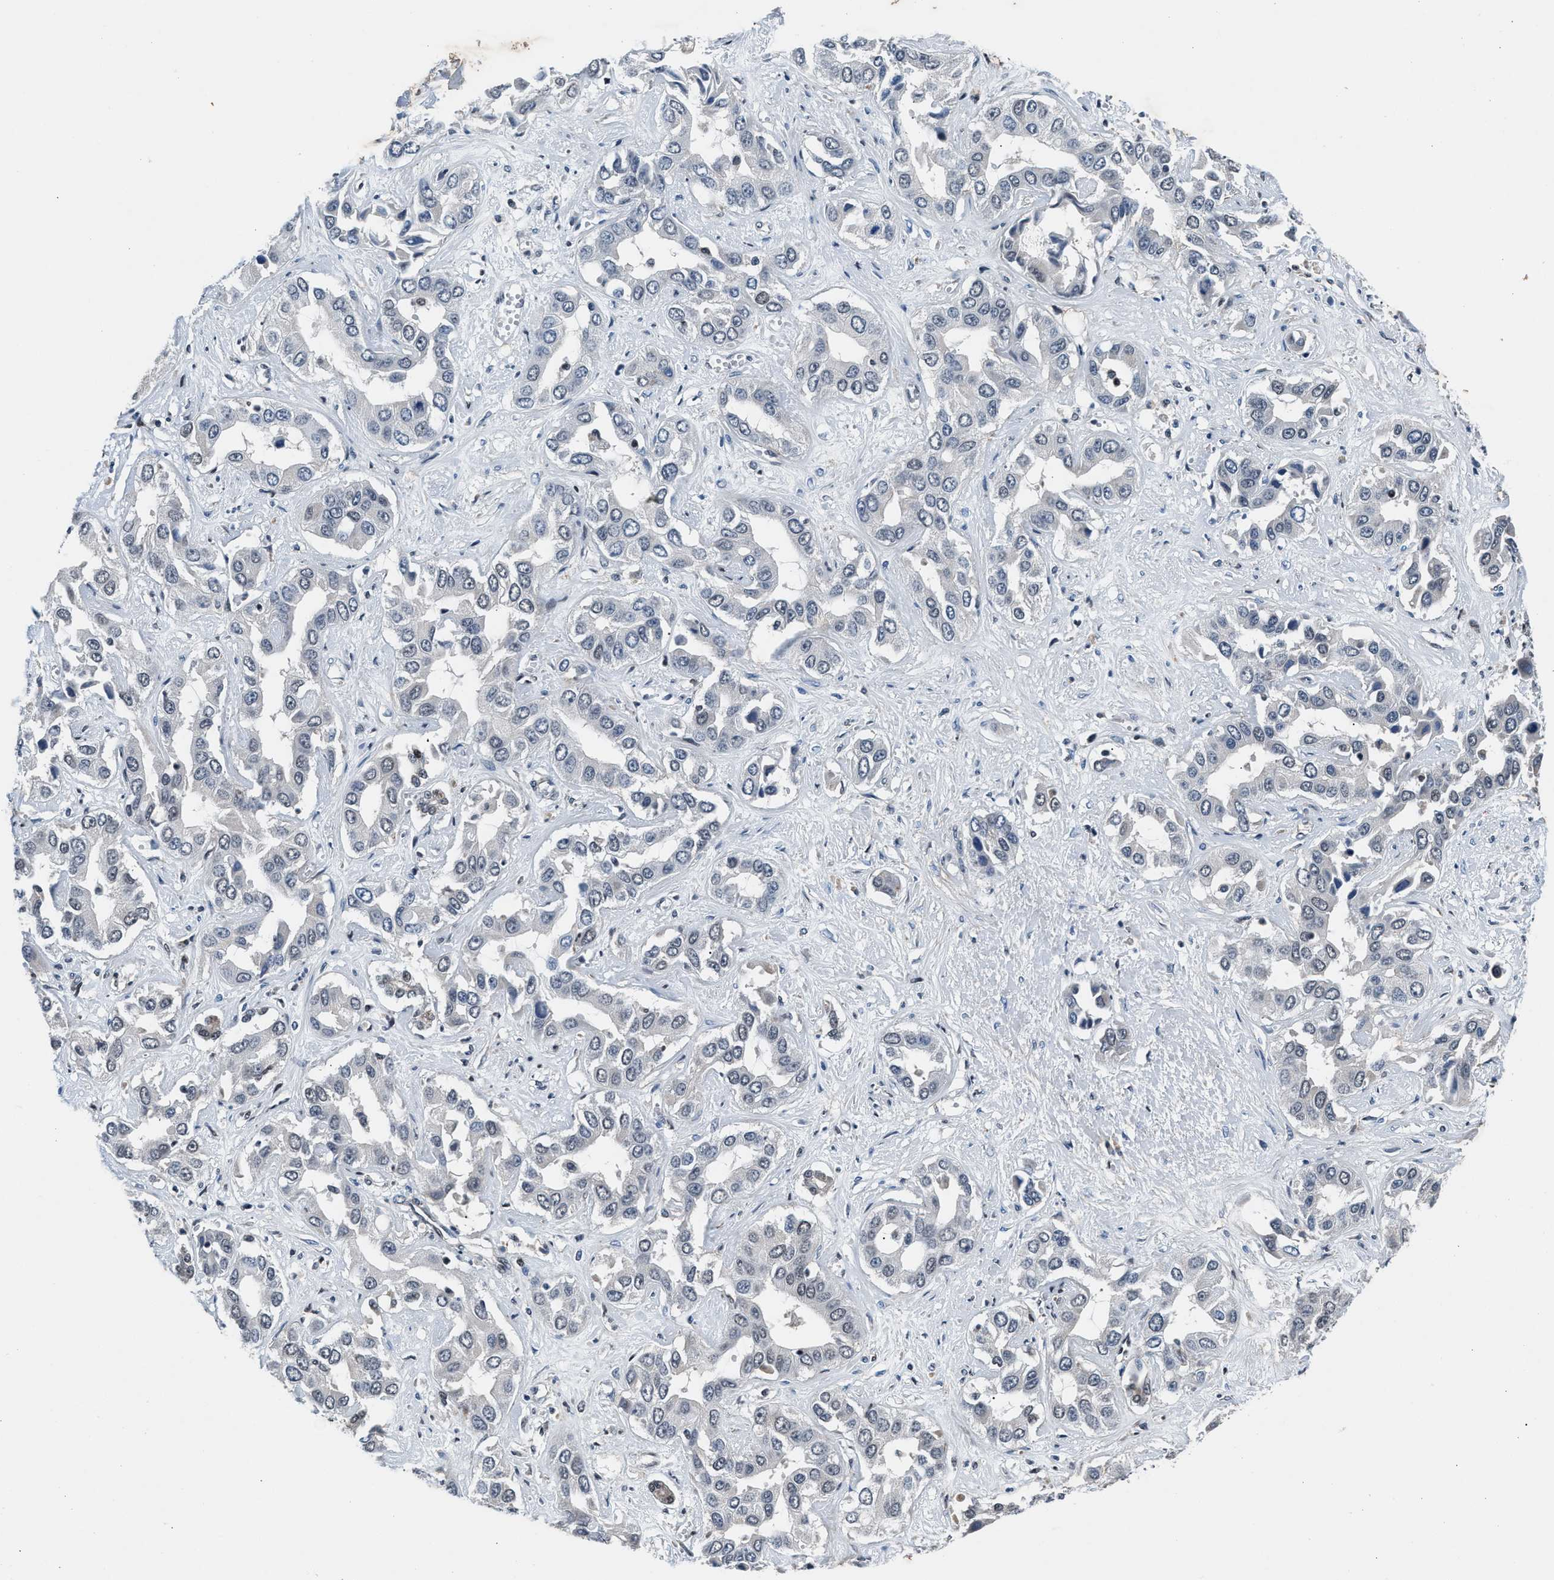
{"staining": {"intensity": "negative", "quantity": "none", "location": "none"}, "tissue": "liver cancer", "cell_type": "Tumor cells", "image_type": "cancer", "snomed": [{"axis": "morphology", "description": "Cholangiocarcinoma"}, {"axis": "topography", "description": "Liver"}], "caption": "There is no significant positivity in tumor cells of liver cholangiocarcinoma. (Stains: DAB (3,3'-diaminobenzidine) IHC with hematoxylin counter stain, Microscopy: brightfield microscopy at high magnification).", "gene": "PRRC2B", "patient": {"sex": "female", "age": 52}}